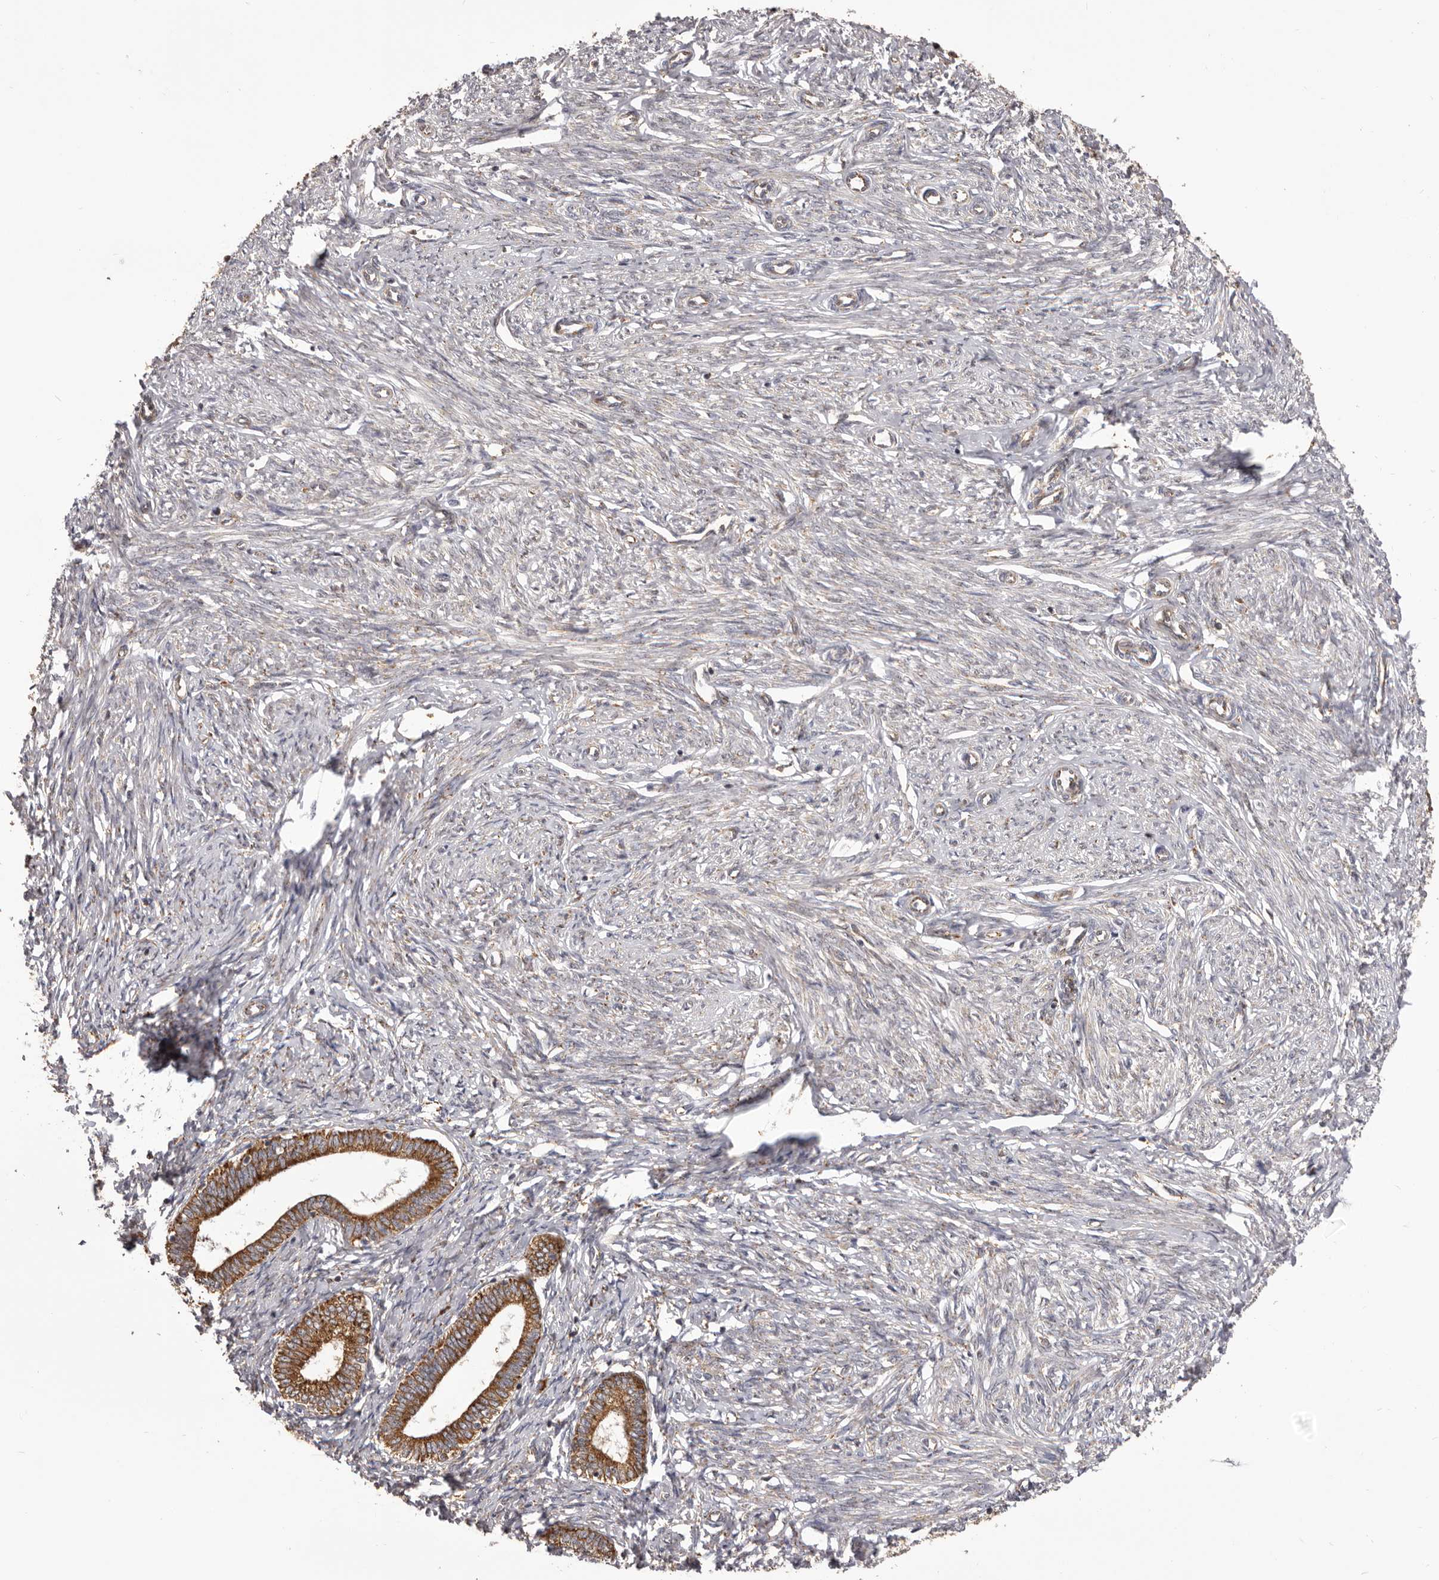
{"staining": {"intensity": "moderate", "quantity": ">75%", "location": "cytoplasmic/membranous"}, "tissue": "endometrium", "cell_type": "Cells in endometrial stroma", "image_type": "normal", "snomed": [{"axis": "morphology", "description": "Normal tissue, NOS"}, {"axis": "topography", "description": "Endometrium"}], "caption": "Endometrium stained for a protein shows moderate cytoplasmic/membranous positivity in cells in endometrial stroma. The staining was performed using DAB (3,3'-diaminobenzidine), with brown indicating positive protein expression. Nuclei are stained blue with hematoxylin.", "gene": "QRSL1", "patient": {"sex": "female", "age": 72}}